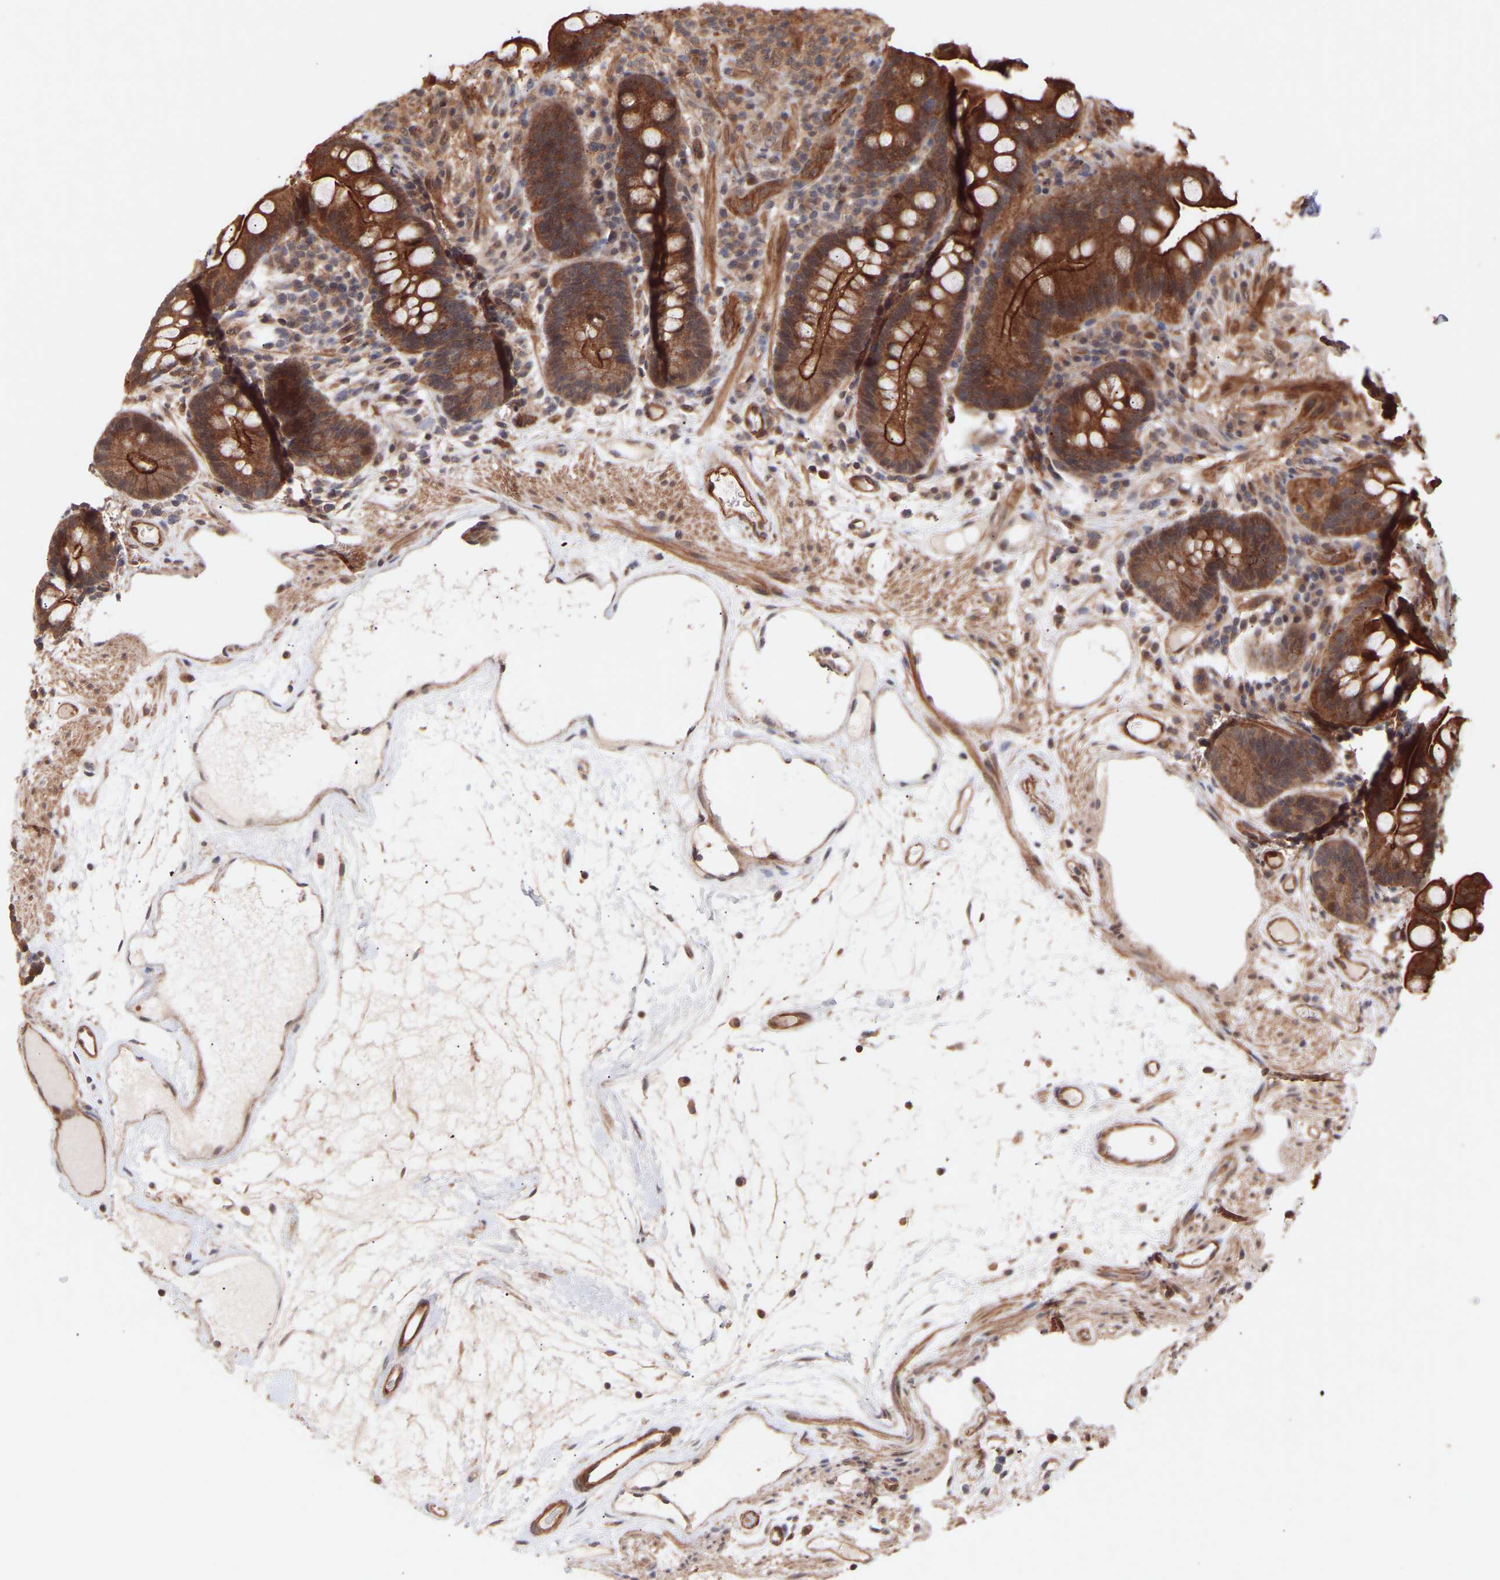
{"staining": {"intensity": "strong", "quantity": ">75%", "location": "cytoplasmic/membranous"}, "tissue": "colon", "cell_type": "Endothelial cells", "image_type": "normal", "snomed": [{"axis": "morphology", "description": "Normal tissue, NOS"}, {"axis": "topography", "description": "Colon"}], "caption": "High-power microscopy captured an IHC micrograph of benign colon, revealing strong cytoplasmic/membranous positivity in about >75% of endothelial cells.", "gene": "PDLIM5", "patient": {"sex": "male", "age": 73}}